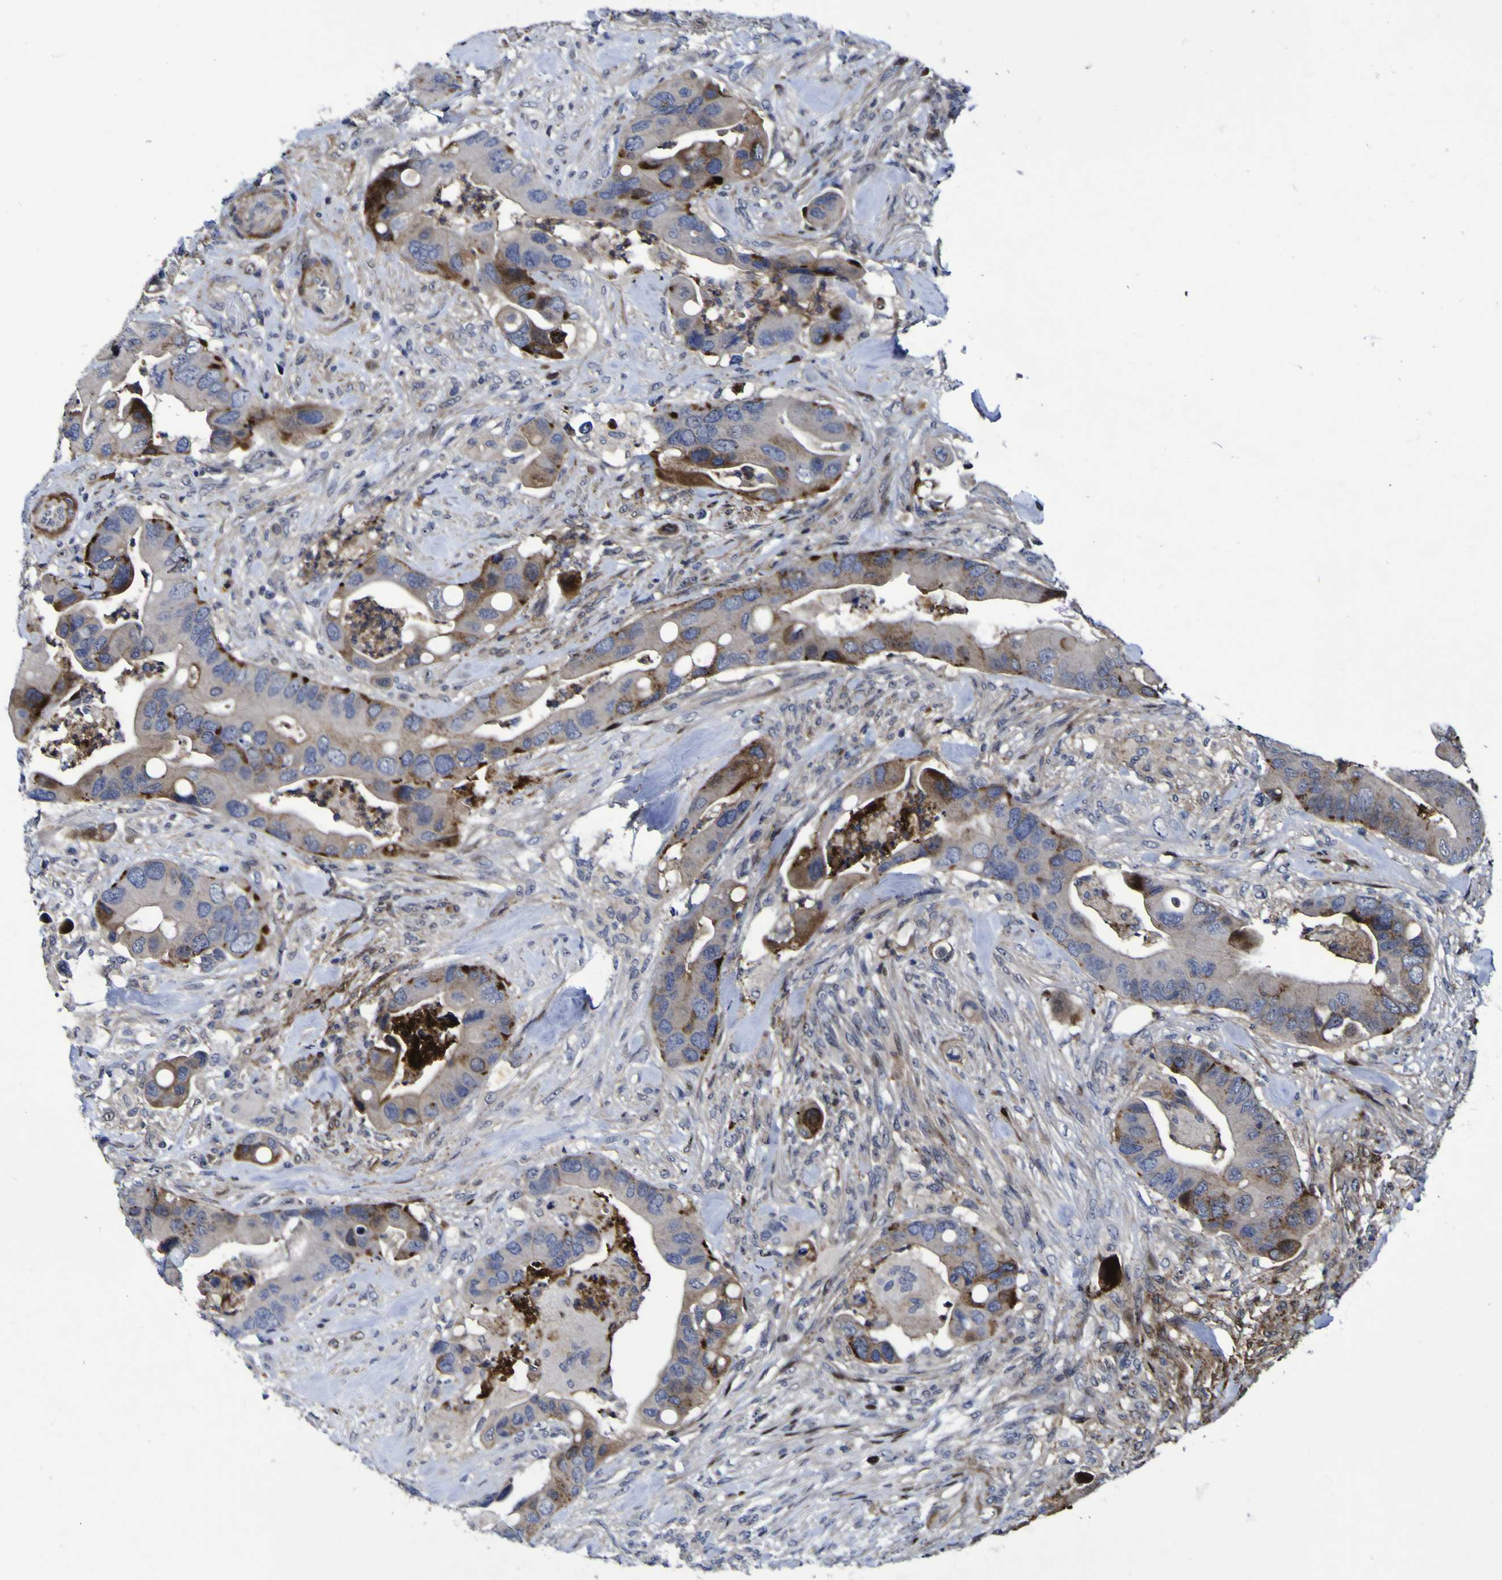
{"staining": {"intensity": "strong", "quantity": "25%-75%", "location": "cytoplasmic/membranous"}, "tissue": "colorectal cancer", "cell_type": "Tumor cells", "image_type": "cancer", "snomed": [{"axis": "morphology", "description": "Adenocarcinoma, NOS"}, {"axis": "topography", "description": "Rectum"}], "caption": "Immunohistochemistry (DAB (3,3'-diaminobenzidine)) staining of colorectal adenocarcinoma shows strong cytoplasmic/membranous protein positivity in approximately 25%-75% of tumor cells.", "gene": "MGLL", "patient": {"sex": "female", "age": 57}}